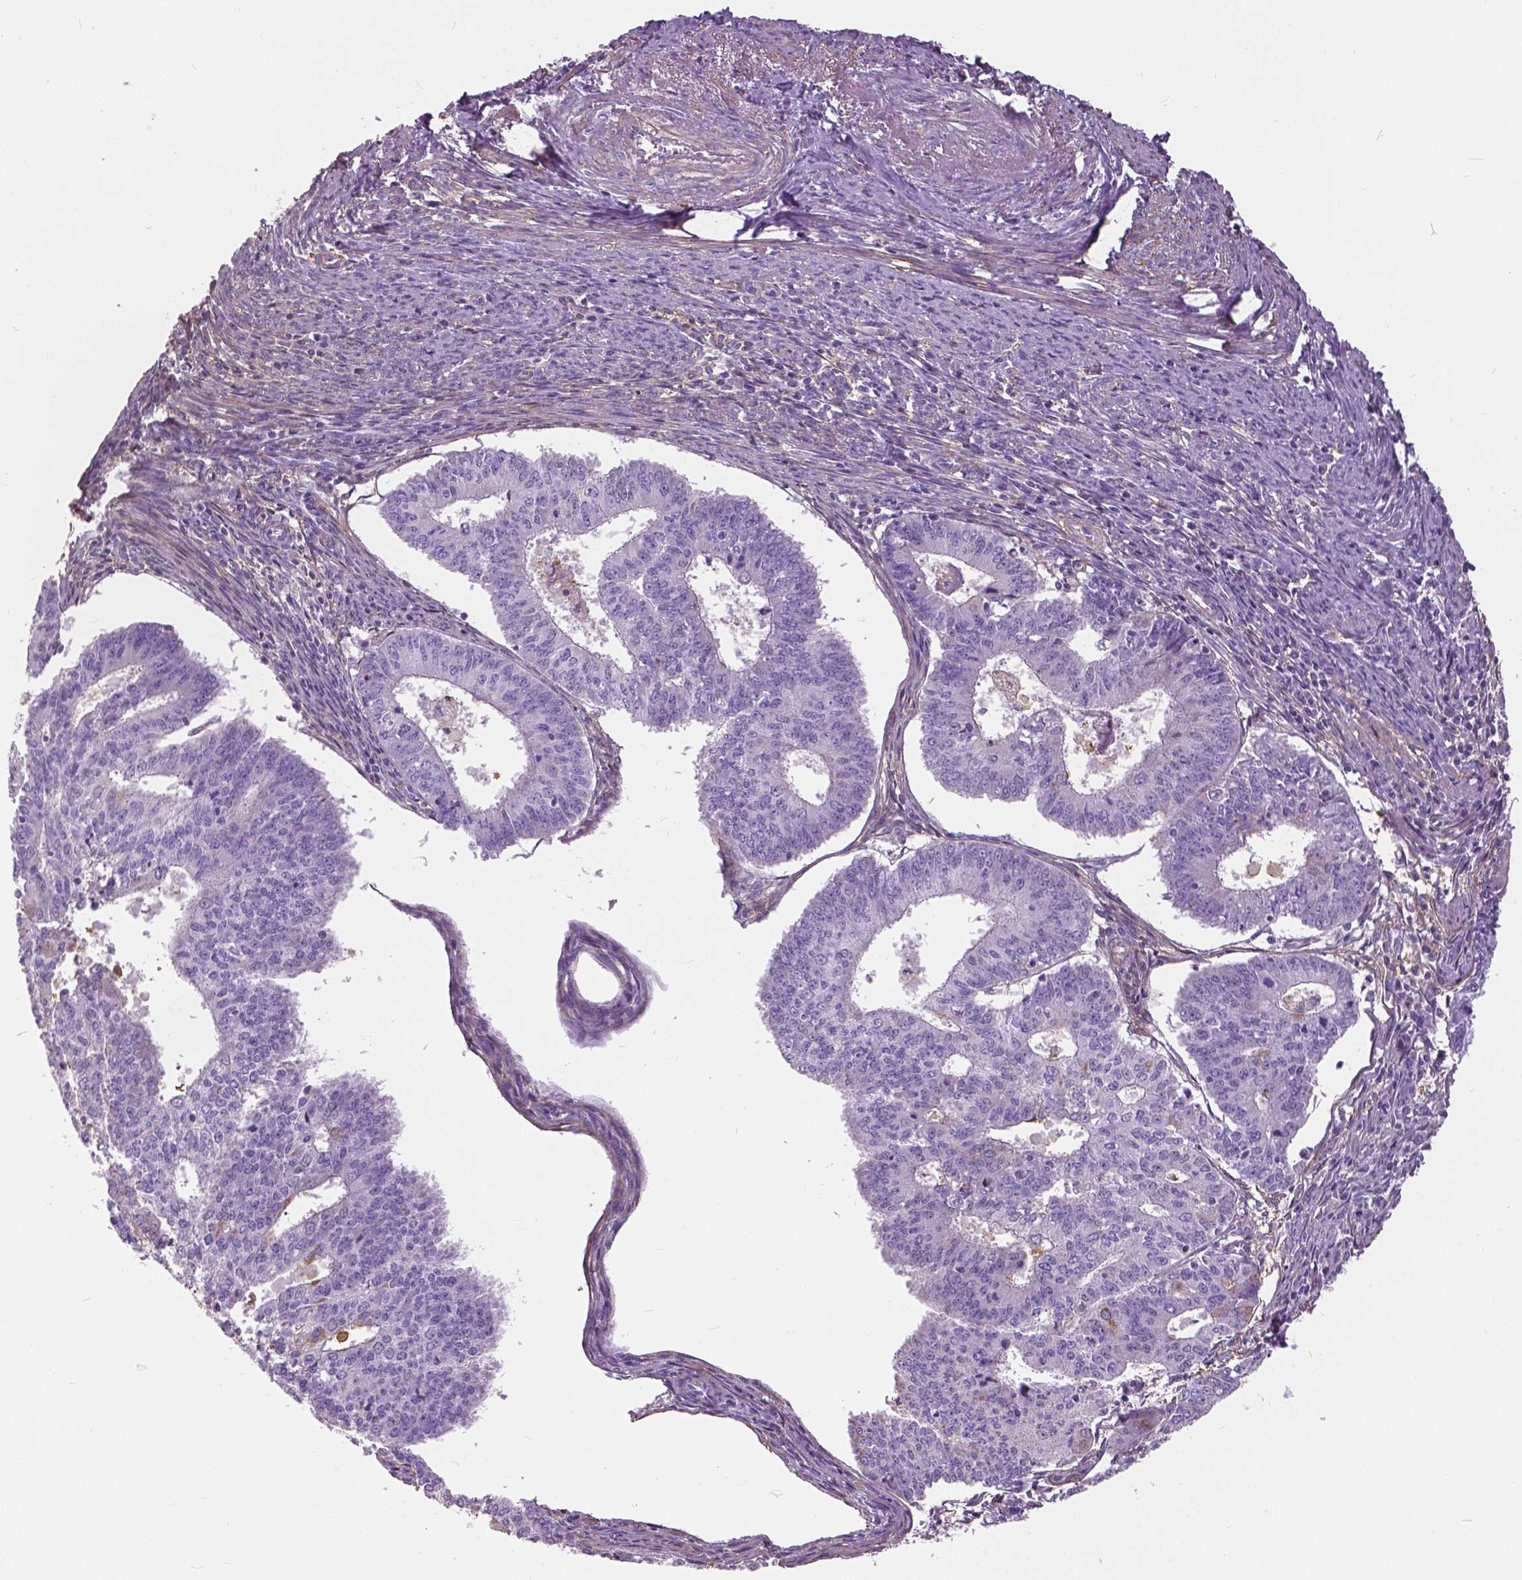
{"staining": {"intensity": "negative", "quantity": "none", "location": "none"}, "tissue": "endometrial cancer", "cell_type": "Tumor cells", "image_type": "cancer", "snomed": [{"axis": "morphology", "description": "Adenocarcinoma, NOS"}, {"axis": "topography", "description": "Endometrium"}], "caption": "Tumor cells are negative for protein expression in human adenocarcinoma (endometrial). (DAB immunohistochemistry (IHC) with hematoxylin counter stain).", "gene": "ANXA13", "patient": {"sex": "female", "age": 61}}